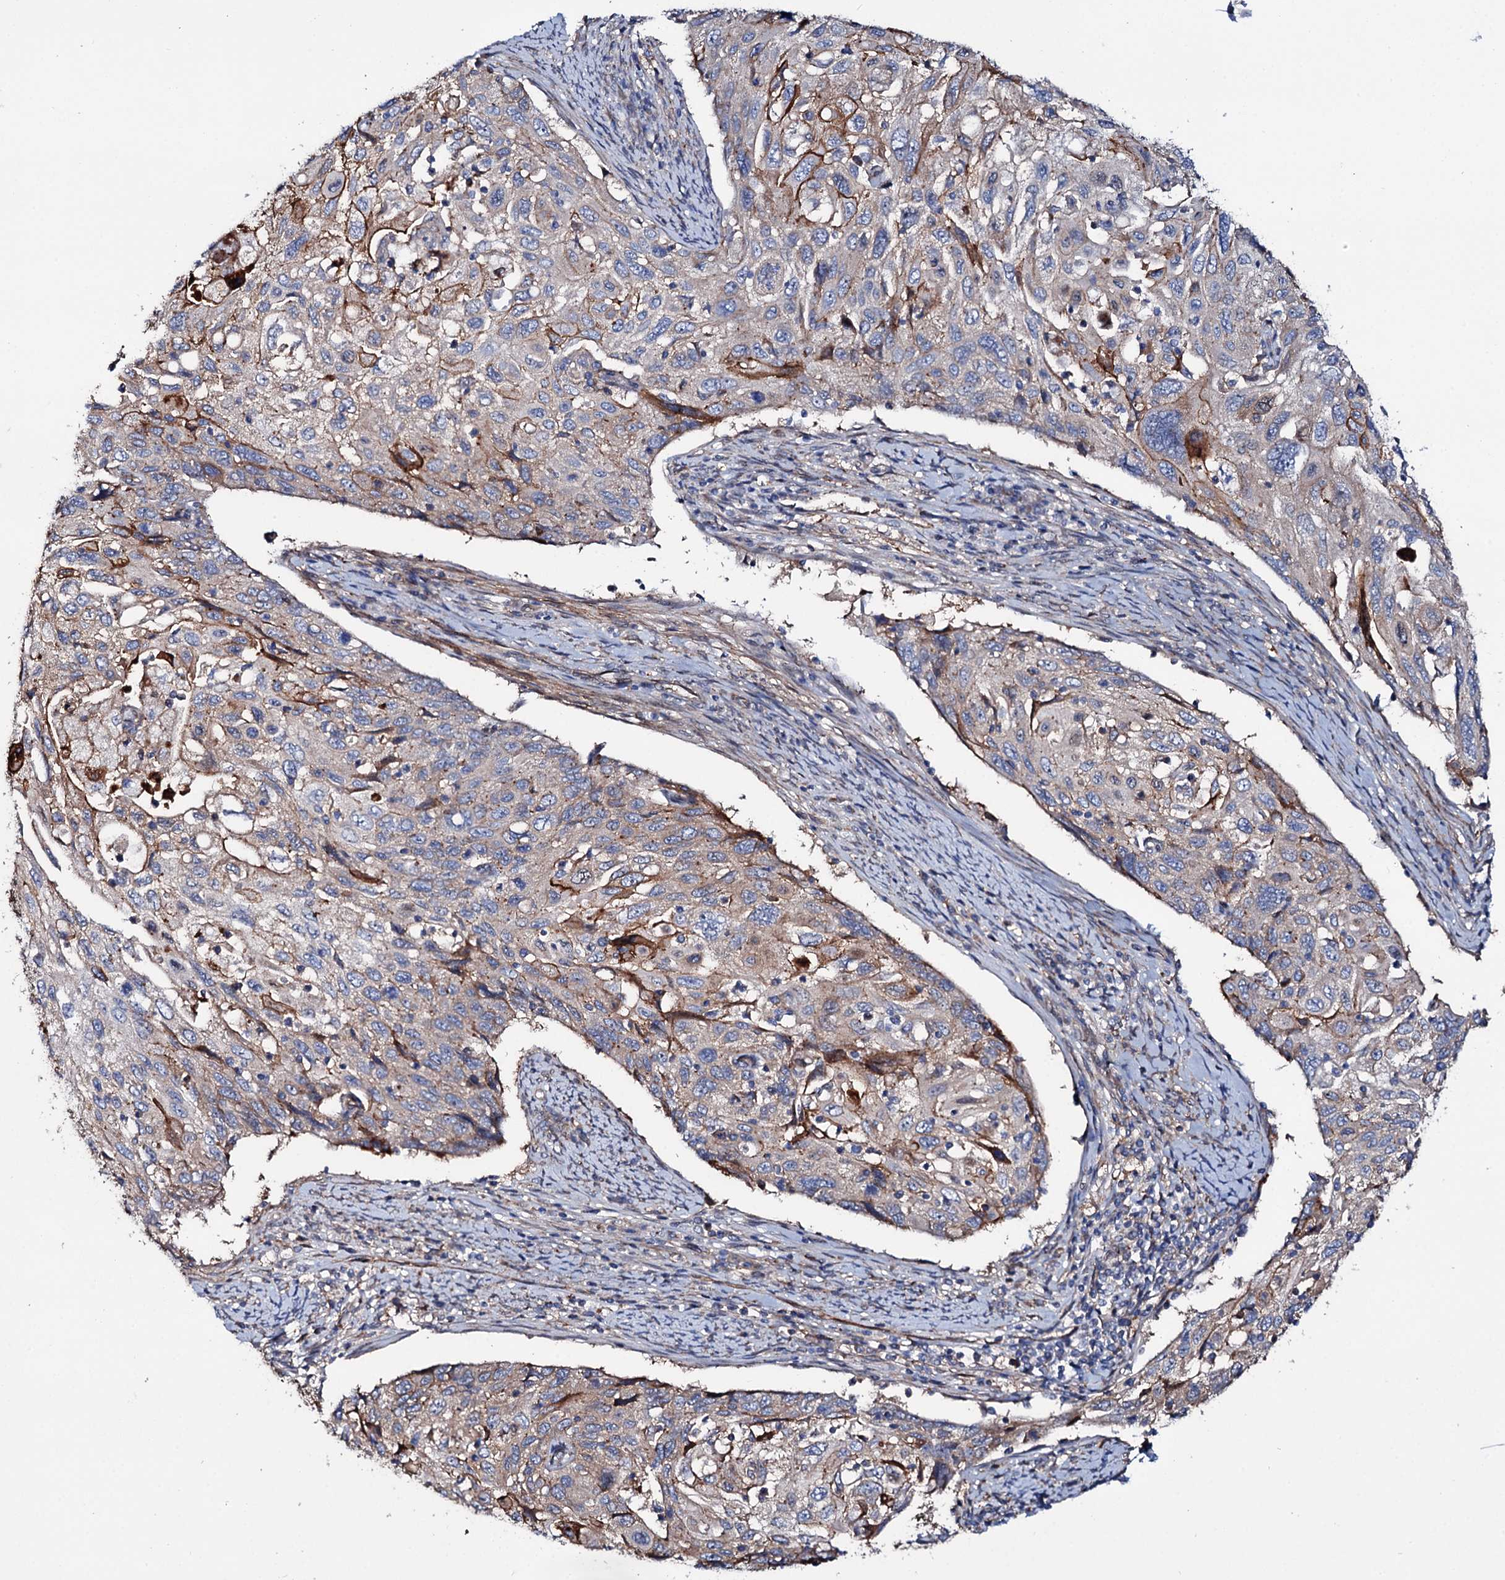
{"staining": {"intensity": "moderate", "quantity": "<25%", "location": "cytoplasmic/membranous"}, "tissue": "cervical cancer", "cell_type": "Tumor cells", "image_type": "cancer", "snomed": [{"axis": "morphology", "description": "Squamous cell carcinoma, NOS"}, {"axis": "topography", "description": "Cervix"}], "caption": "This micrograph demonstrates cervical squamous cell carcinoma stained with IHC to label a protein in brown. The cytoplasmic/membranous of tumor cells show moderate positivity for the protein. Nuclei are counter-stained blue.", "gene": "PTDSS2", "patient": {"sex": "female", "age": 70}}